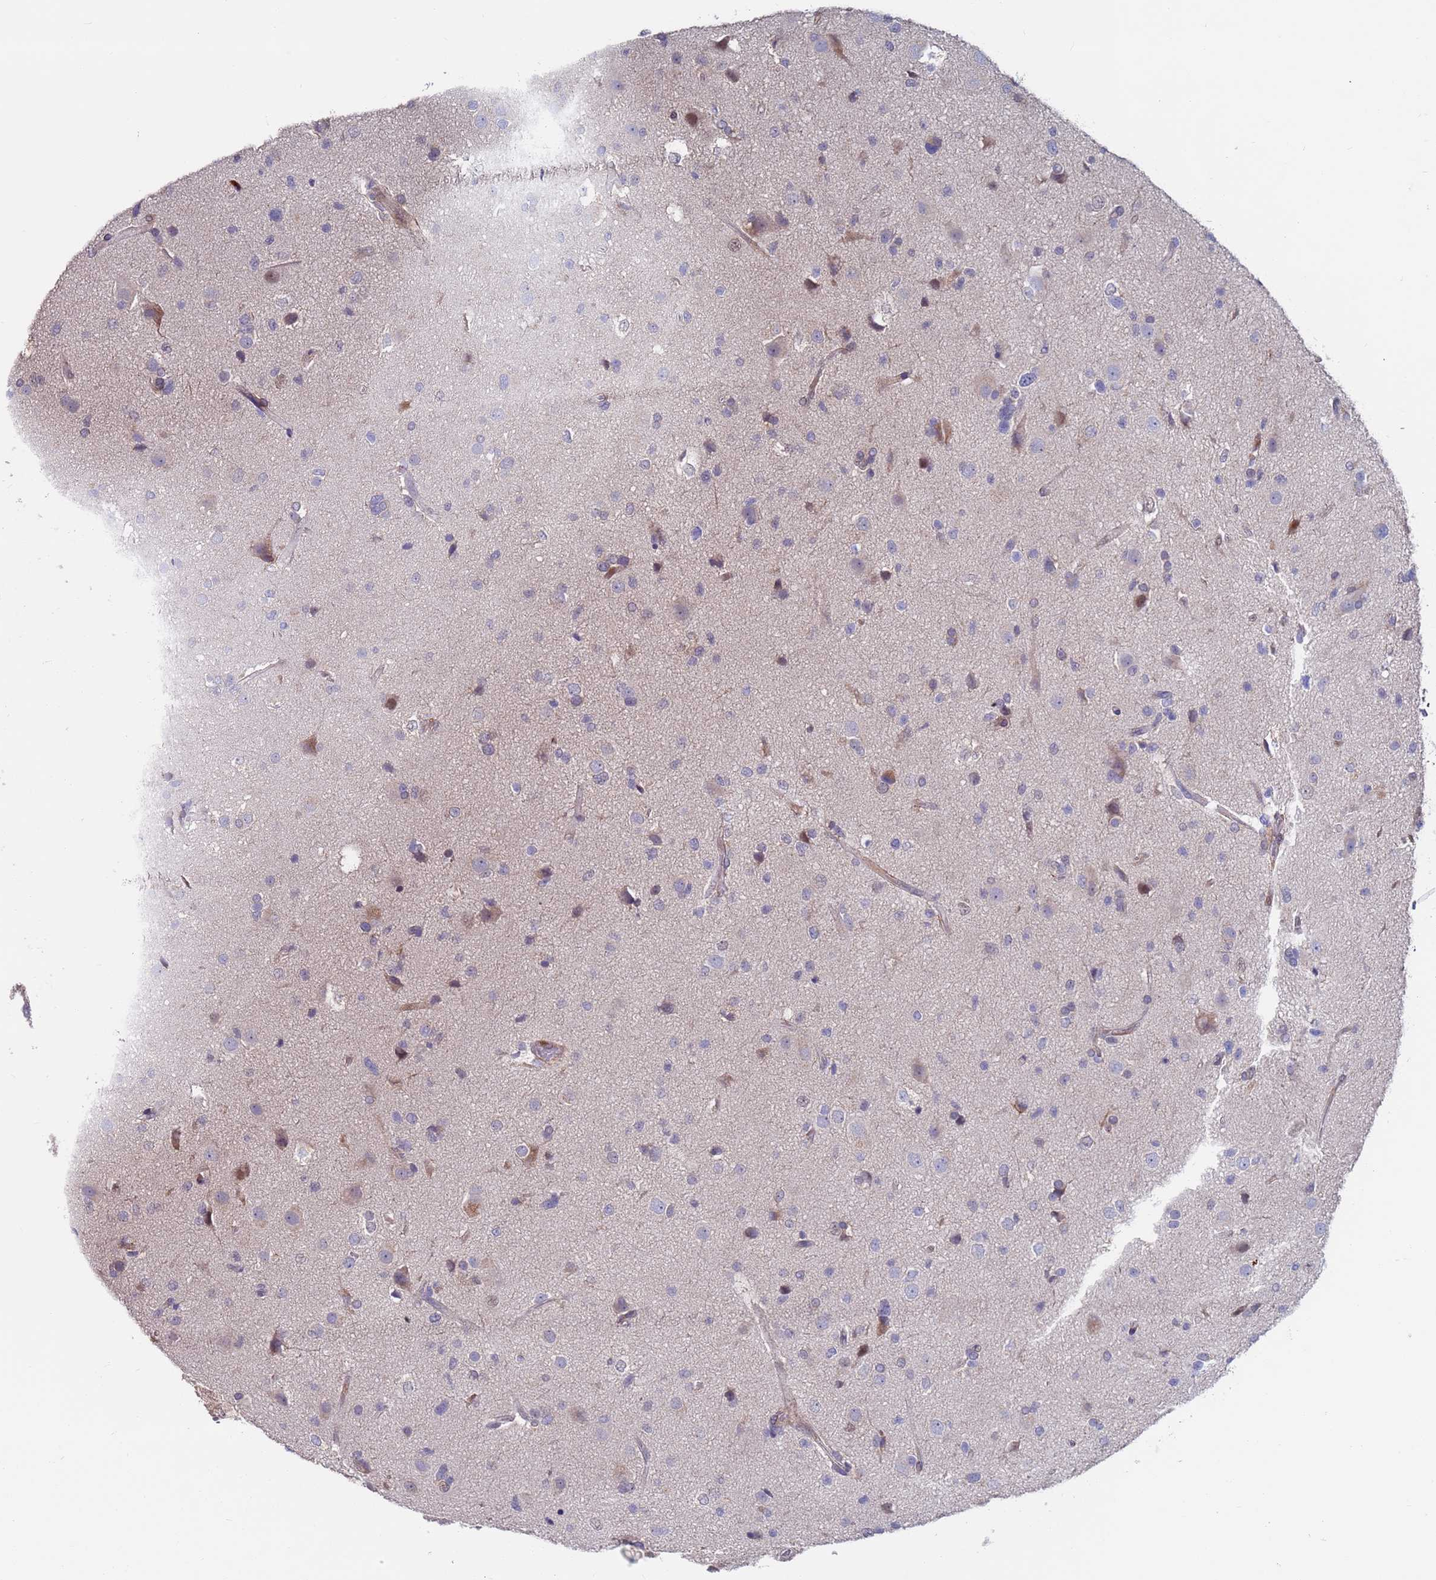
{"staining": {"intensity": "negative", "quantity": "none", "location": "none"}, "tissue": "glioma", "cell_type": "Tumor cells", "image_type": "cancer", "snomed": [{"axis": "morphology", "description": "Glioma, malignant, High grade"}, {"axis": "topography", "description": "Brain"}], "caption": "Immunohistochemical staining of glioma displays no significant positivity in tumor cells.", "gene": "FBXO27", "patient": {"sex": "male", "age": 33}}